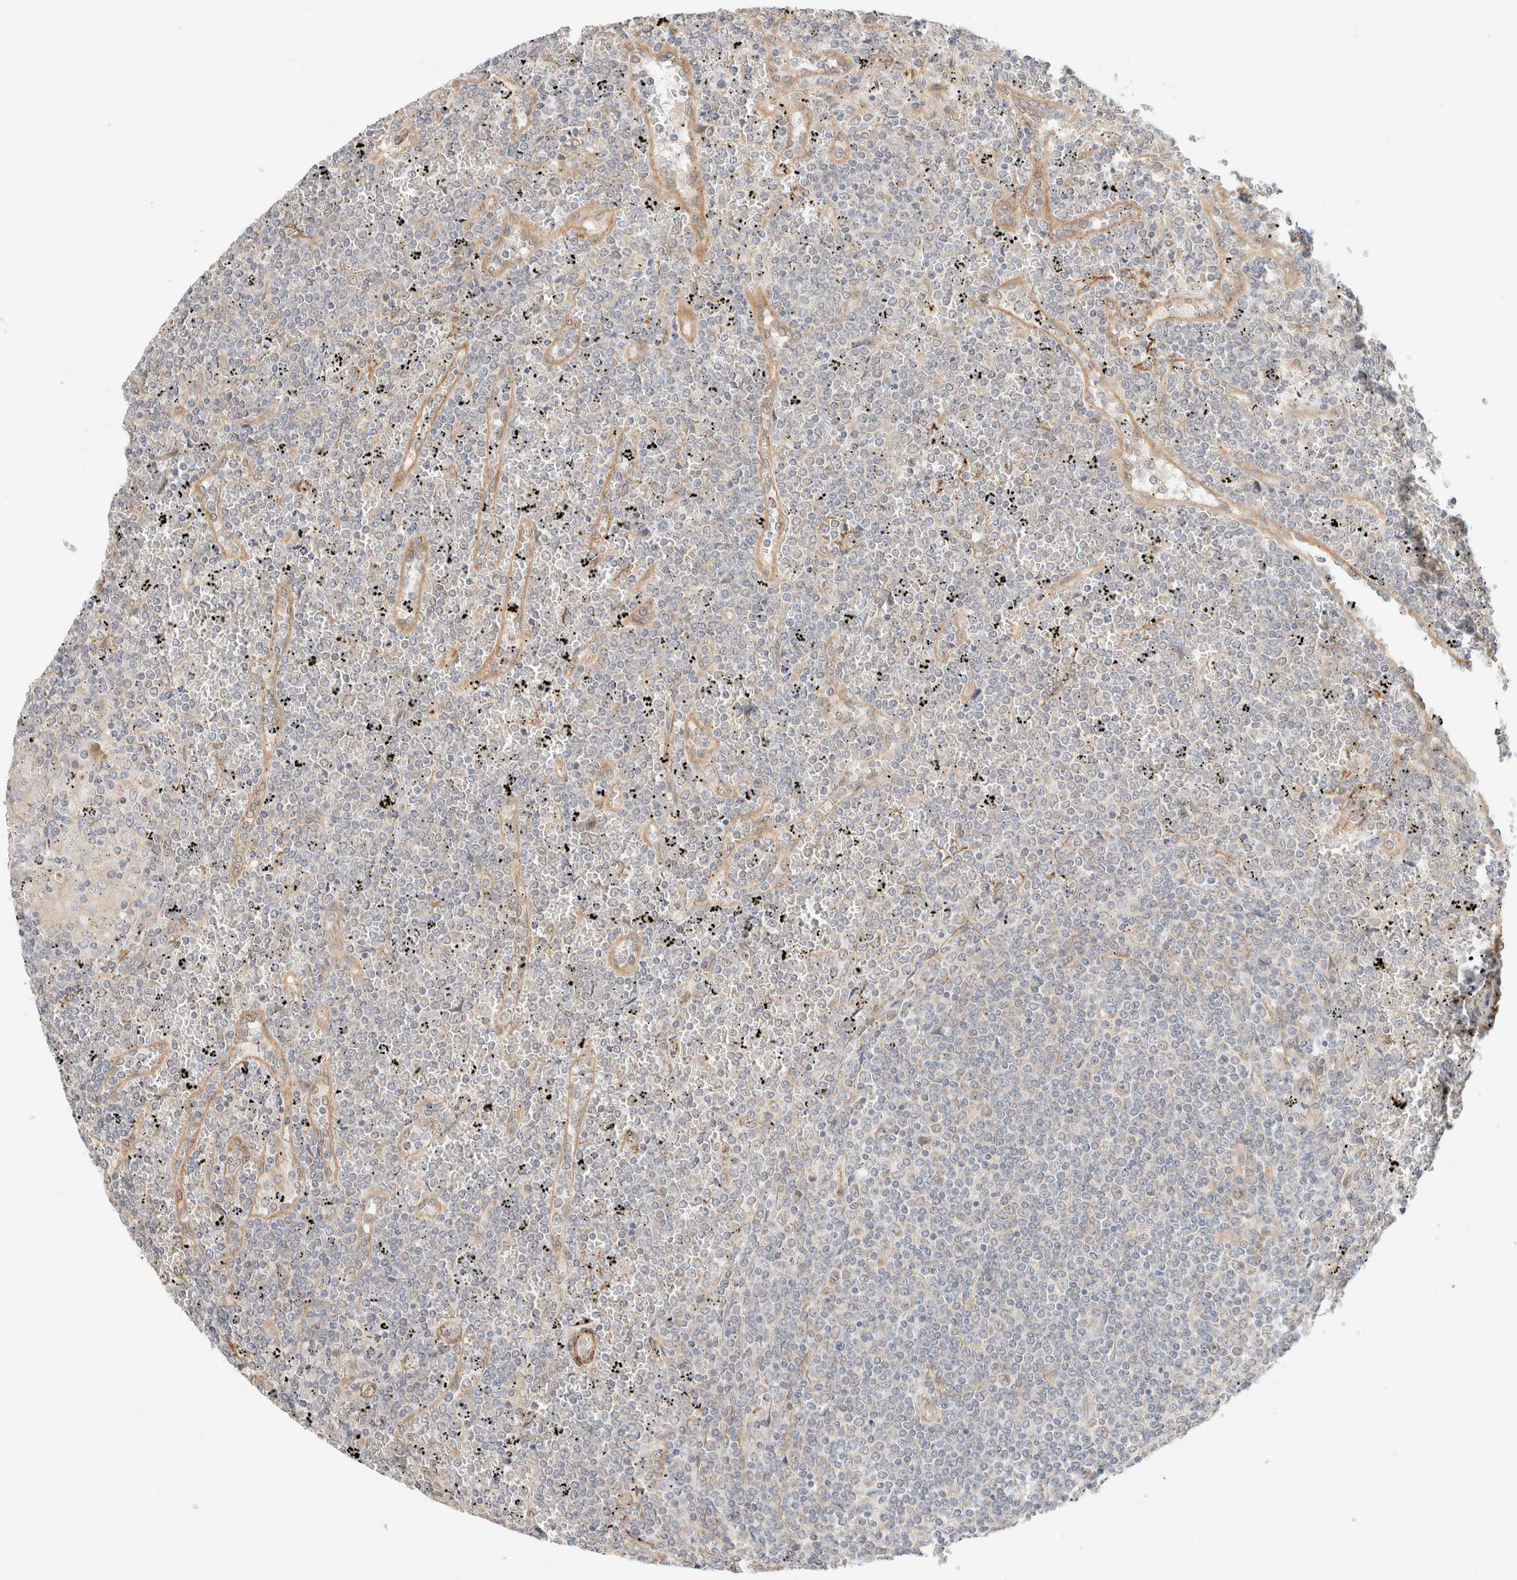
{"staining": {"intensity": "negative", "quantity": "none", "location": "none"}, "tissue": "lymphoma", "cell_type": "Tumor cells", "image_type": "cancer", "snomed": [{"axis": "morphology", "description": "Malignant lymphoma, non-Hodgkin's type, Low grade"}, {"axis": "topography", "description": "Spleen"}], "caption": "Tumor cells show no significant protein positivity in lymphoma.", "gene": "RRP15", "patient": {"sex": "female", "age": 19}}